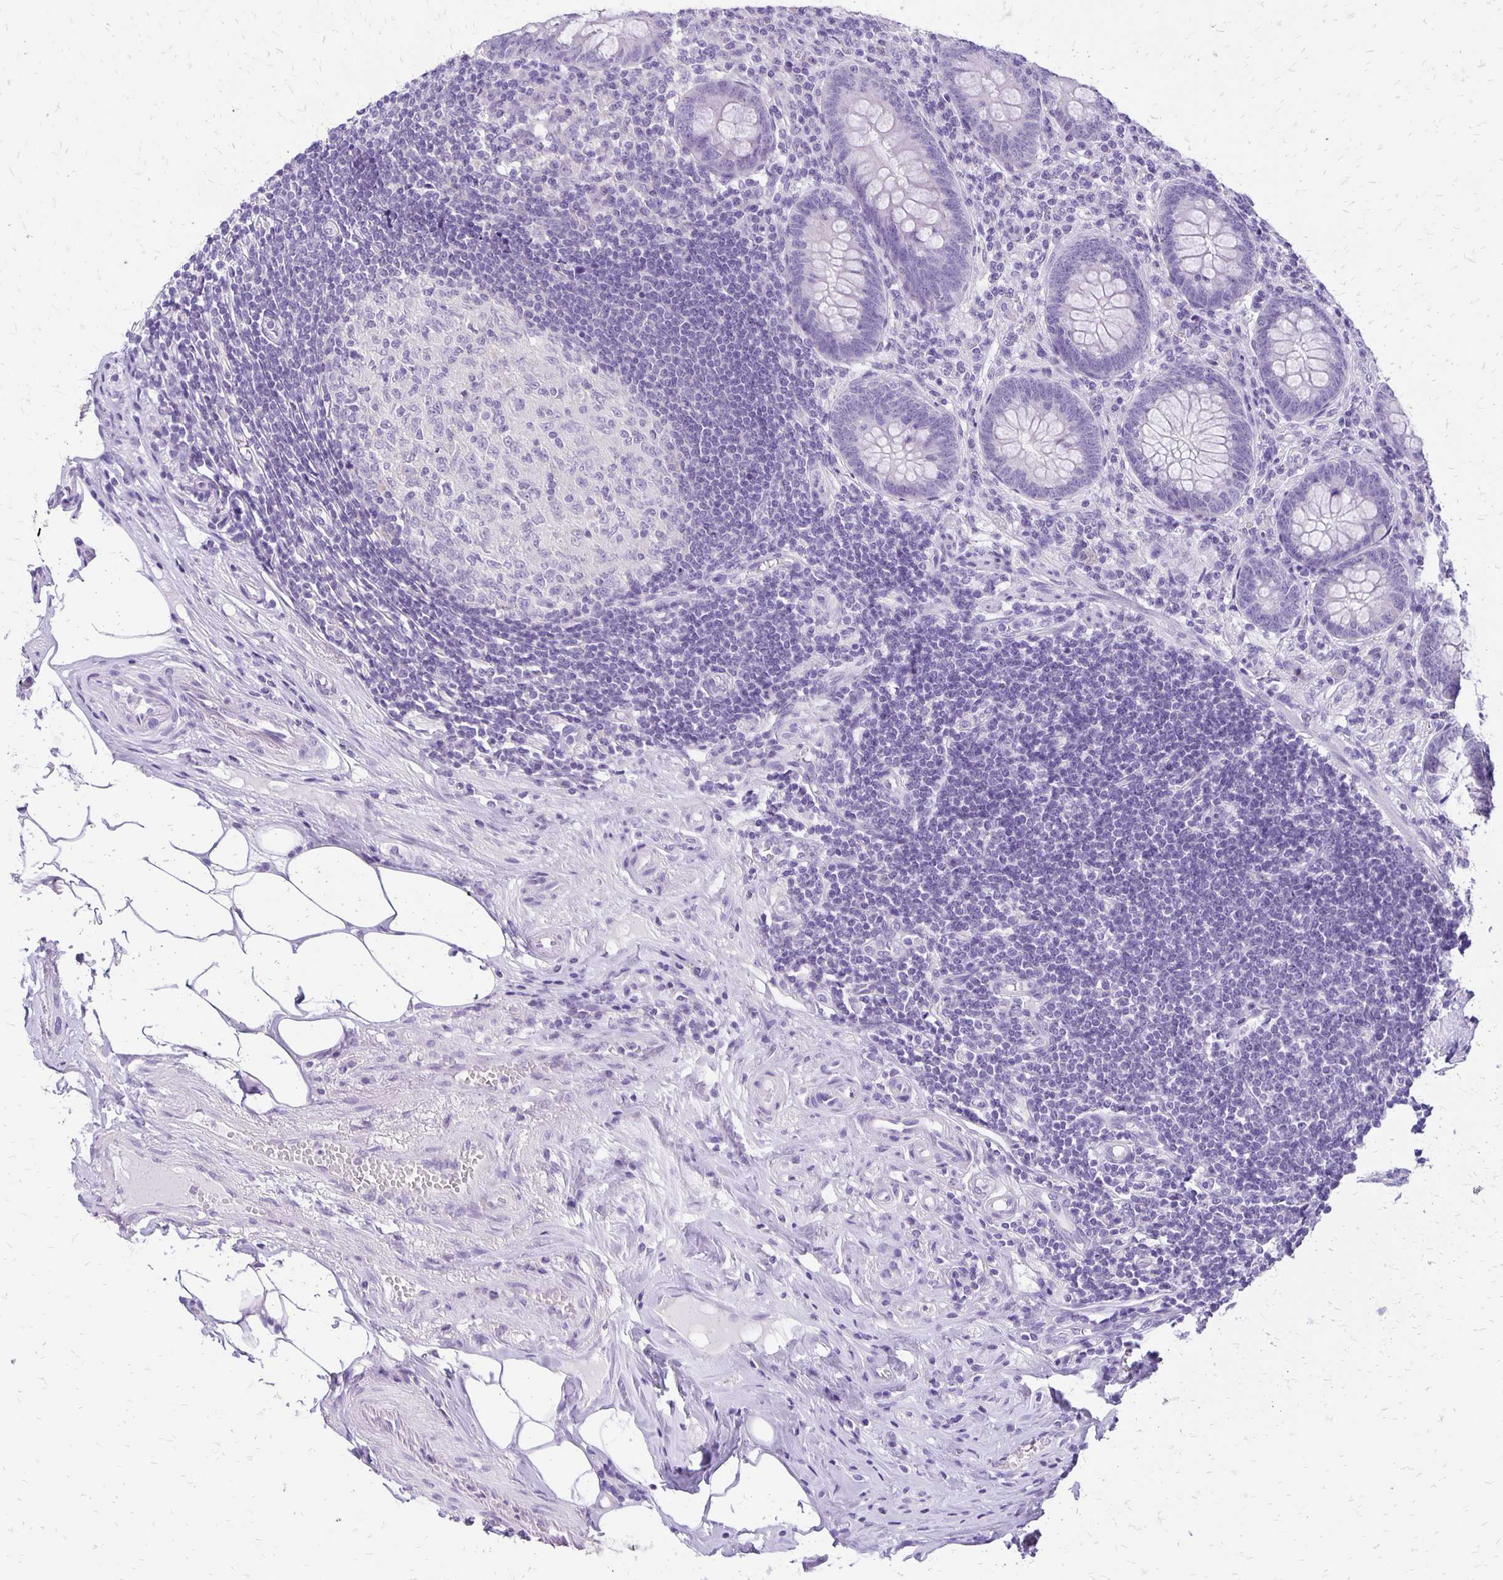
{"staining": {"intensity": "negative", "quantity": "none", "location": "none"}, "tissue": "appendix", "cell_type": "Glandular cells", "image_type": "normal", "snomed": [{"axis": "morphology", "description": "Normal tissue, NOS"}, {"axis": "topography", "description": "Appendix"}], "caption": "This is a histopathology image of immunohistochemistry (IHC) staining of normal appendix, which shows no staining in glandular cells.", "gene": "ANKRD45", "patient": {"sex": "female", "age": 57}}